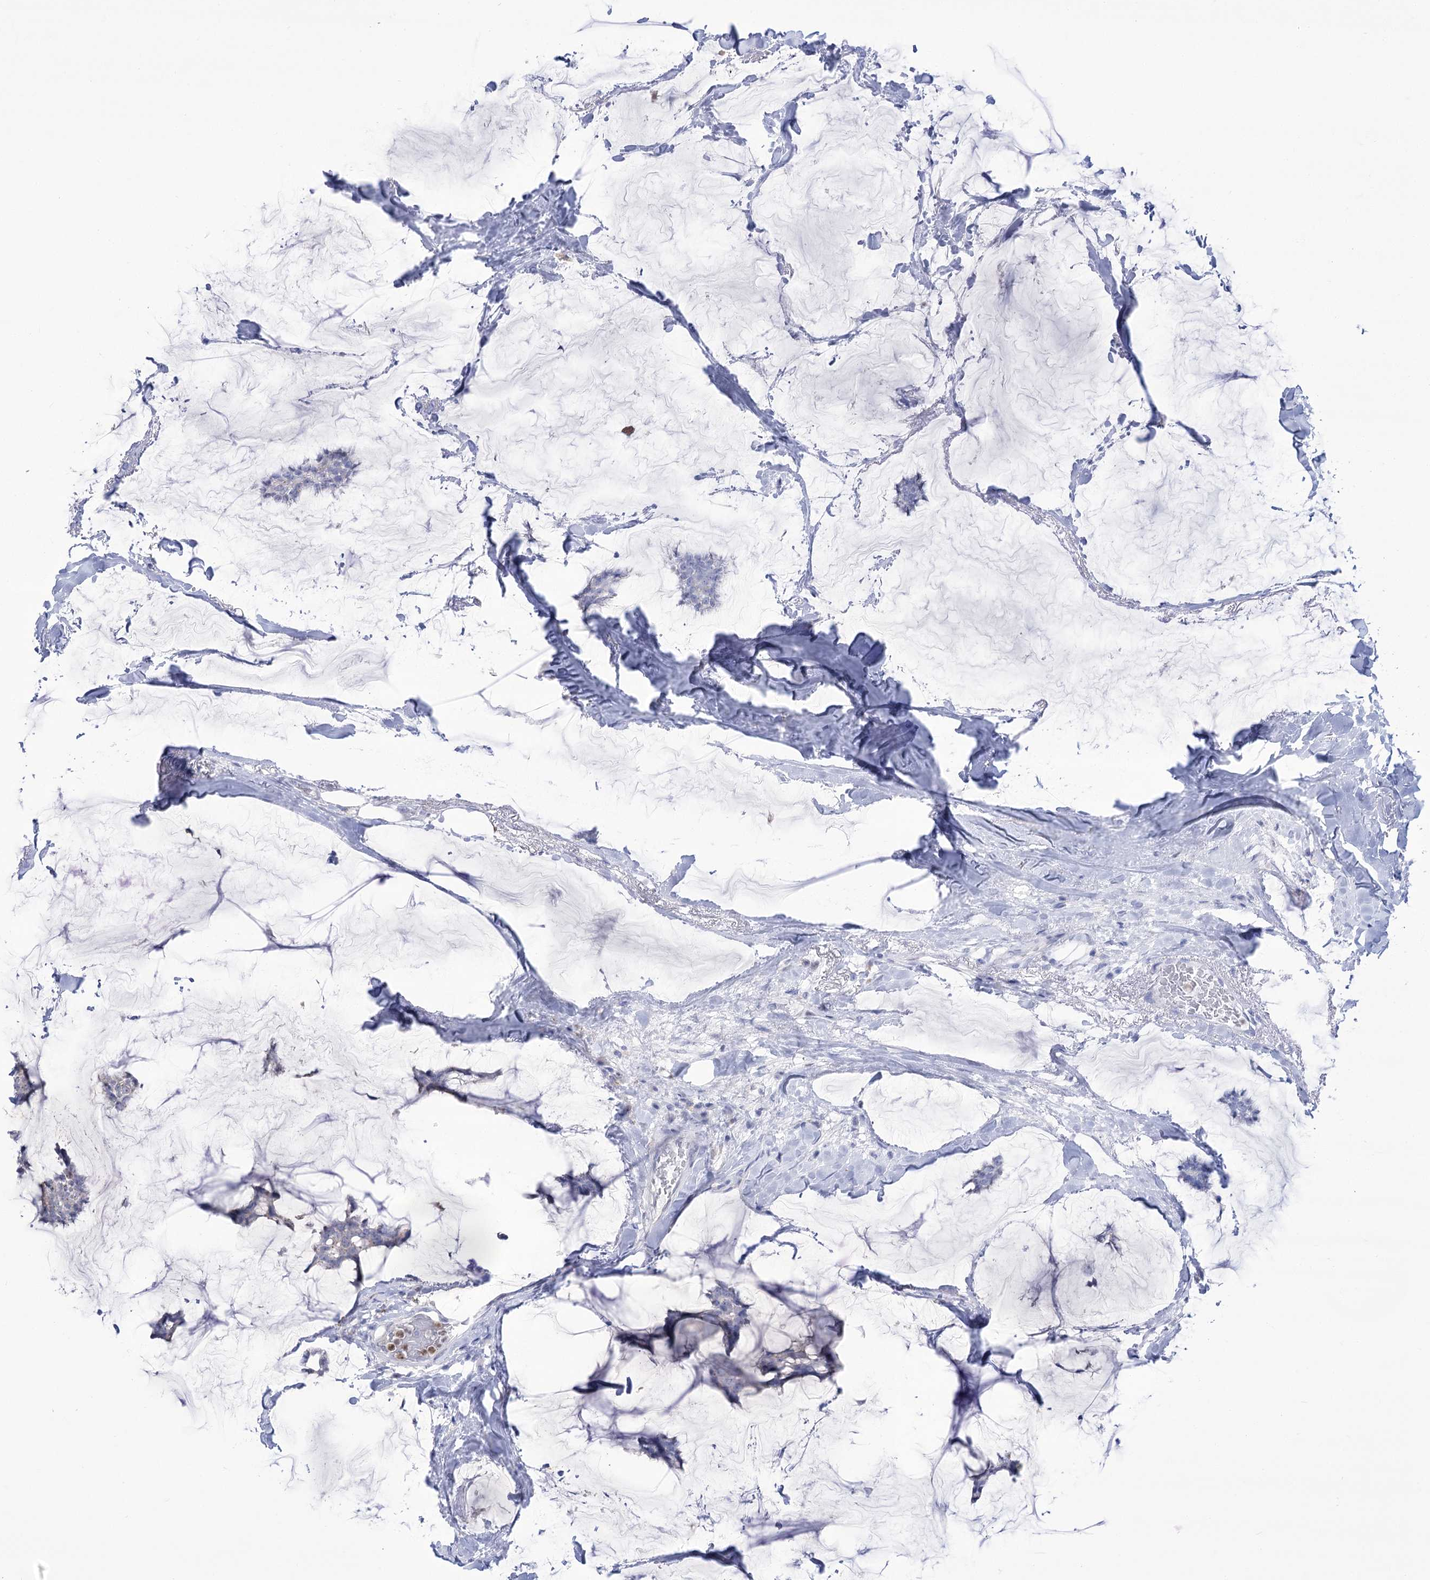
{"staining": {"intensity": "negative", "quantity": "none", "location": "none"}, "tissue": "breast cancer", "cell_type": "Tumor cells", "image_type": "cancer", "snomed": [{"axis": "morphology", "description": "Duct carcinoma"}, {"axis": "topography", "description": "Breast"}], "caption": "Immunohistochemistry of breast intraductal carcinoma displays no positivity in tumor cells.", "gene": "SIAE", "patient": {"sex": "female", "age": 93}}